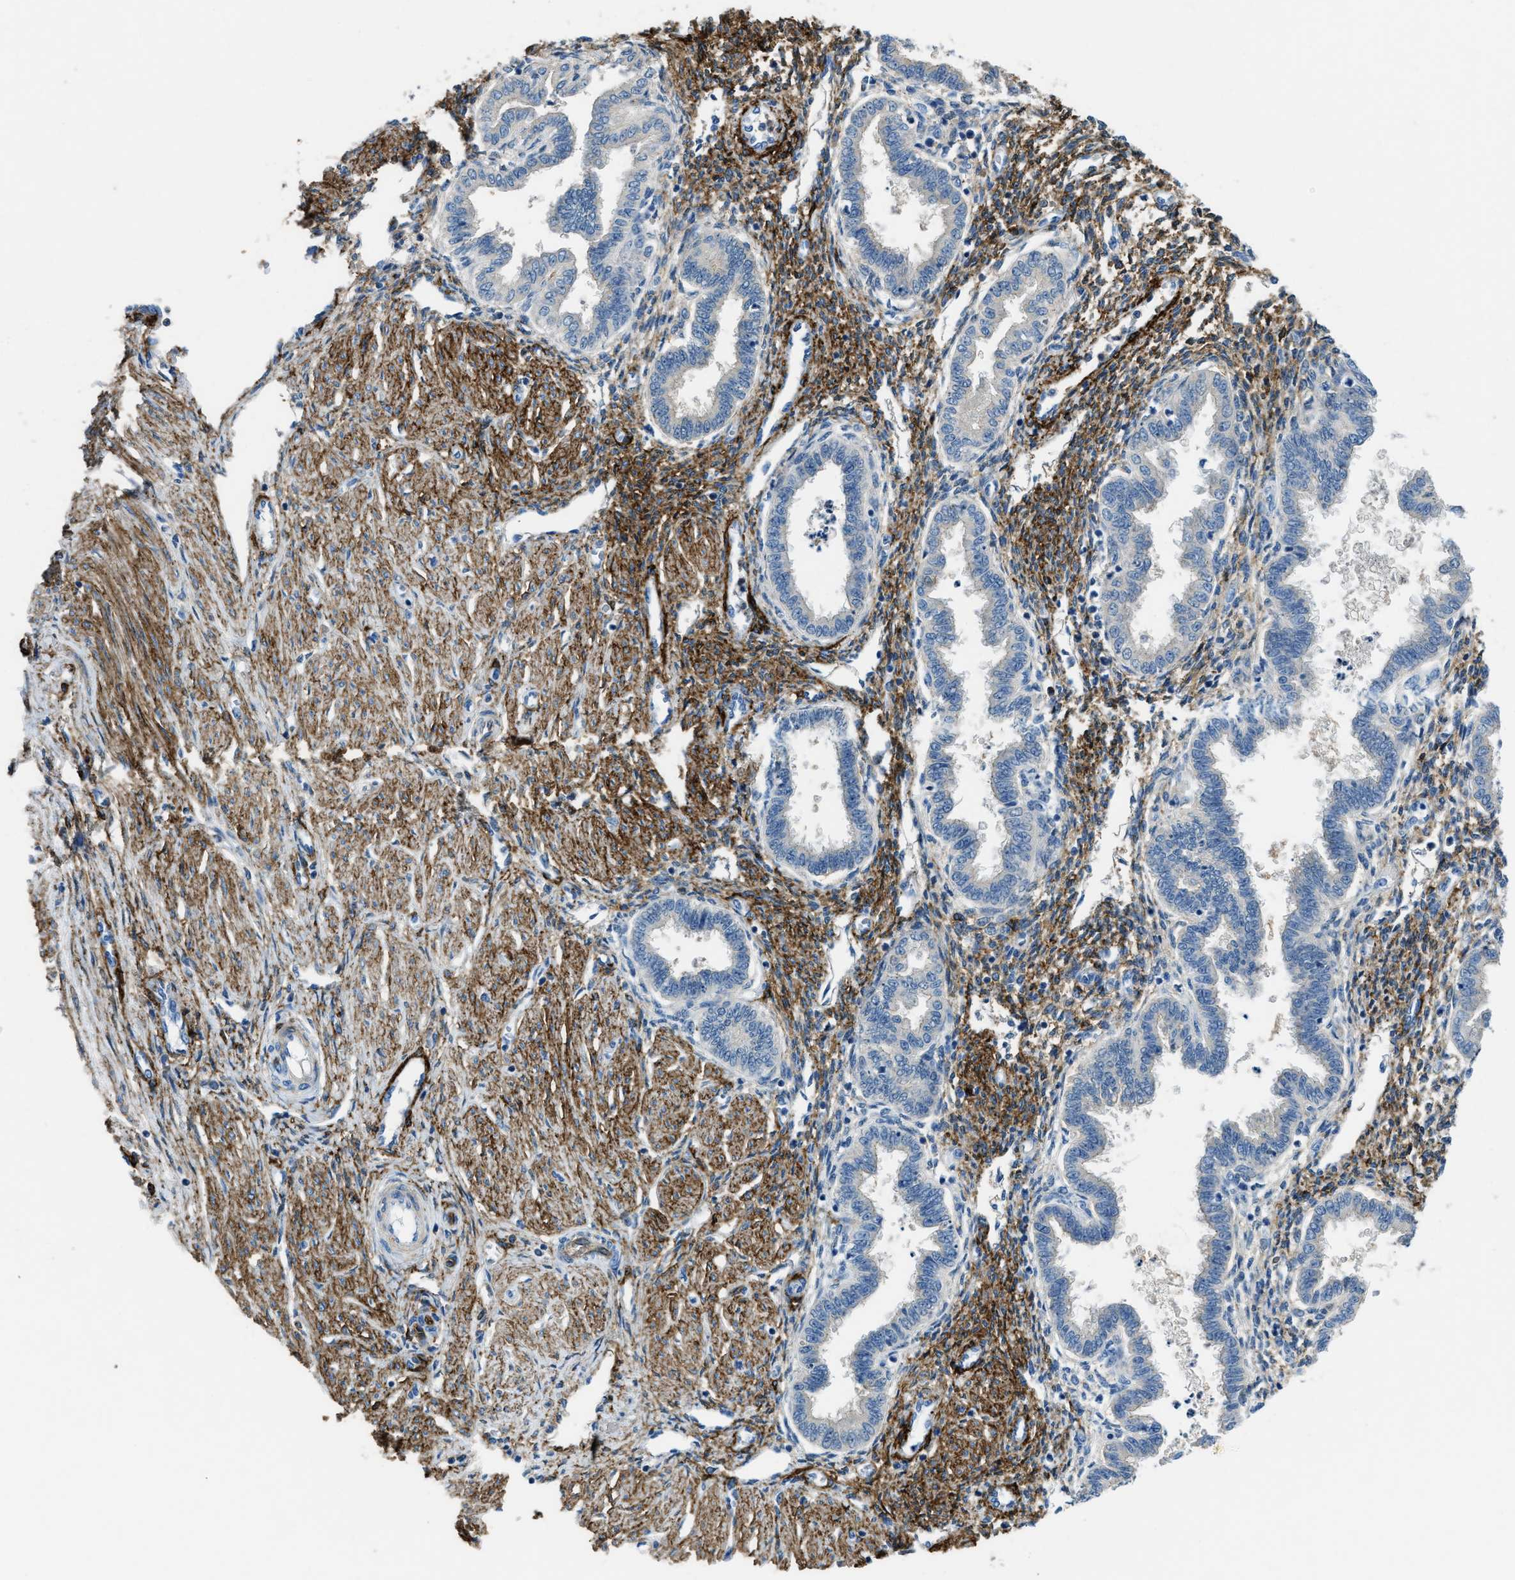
{"staining": {"intensity": "moderate", "quantity": "<25%", "location": "cytoplasmic/membranous"}, "tissue": "endometrium", "cell_type": "Cells in endometrial stroma", "image_type": "normal", "snomed": [{"axis": "morphology", "description": "Normal tissue, NOS"}, {"axis": "topography", "description": "Endometrium"}], "caption": "Cells in endometrial stroma display low levels of moderate cytoplasmic/membranous staining in about <25% of cells in normal human endometrium. The protein of interest is stained brown, and the nuclei are stained in blue (DAB (3,3'-diaminobenzidine) IHC with brightfield microscopy, high magnification).", "gene": "SPEG", "patient": {"sex": "female", "age": 33}}